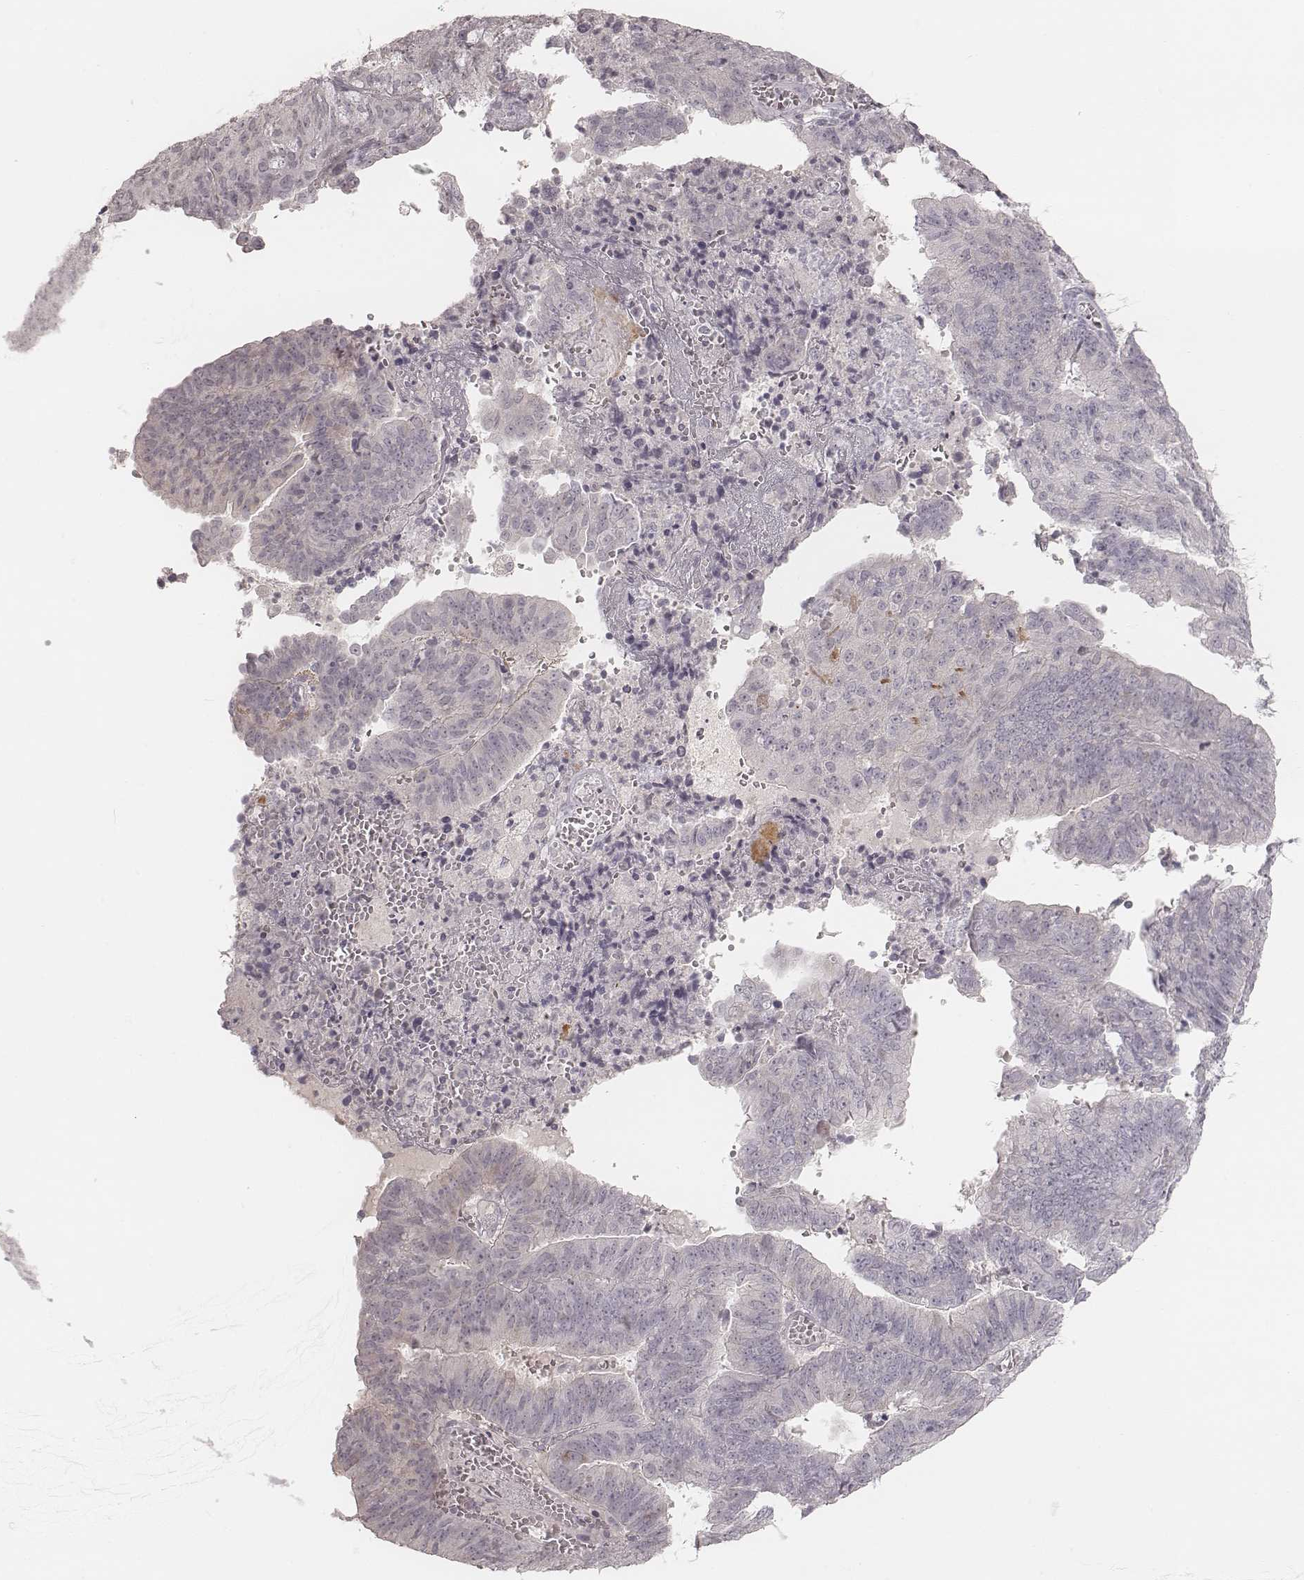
{"staining": {"intensity": "negative", "quantity": "none", "location": "none"}, "tissue": "endometrial cancer", "cell_type": "Tumor cells", "image_type": "cancer", "snomed": [{"axis": "morphology", "description": "Adenocarcinoma, NOS"}, {"axis": "topography", "description": "Endometrium"}], "caption": "The immunohistochemistry image has no significant staining in tumor cells of endometrial cancer (adenocarcinoma) tissue.", "gene": "ACACB", "patient": {"sex": "female", "age": 82}}